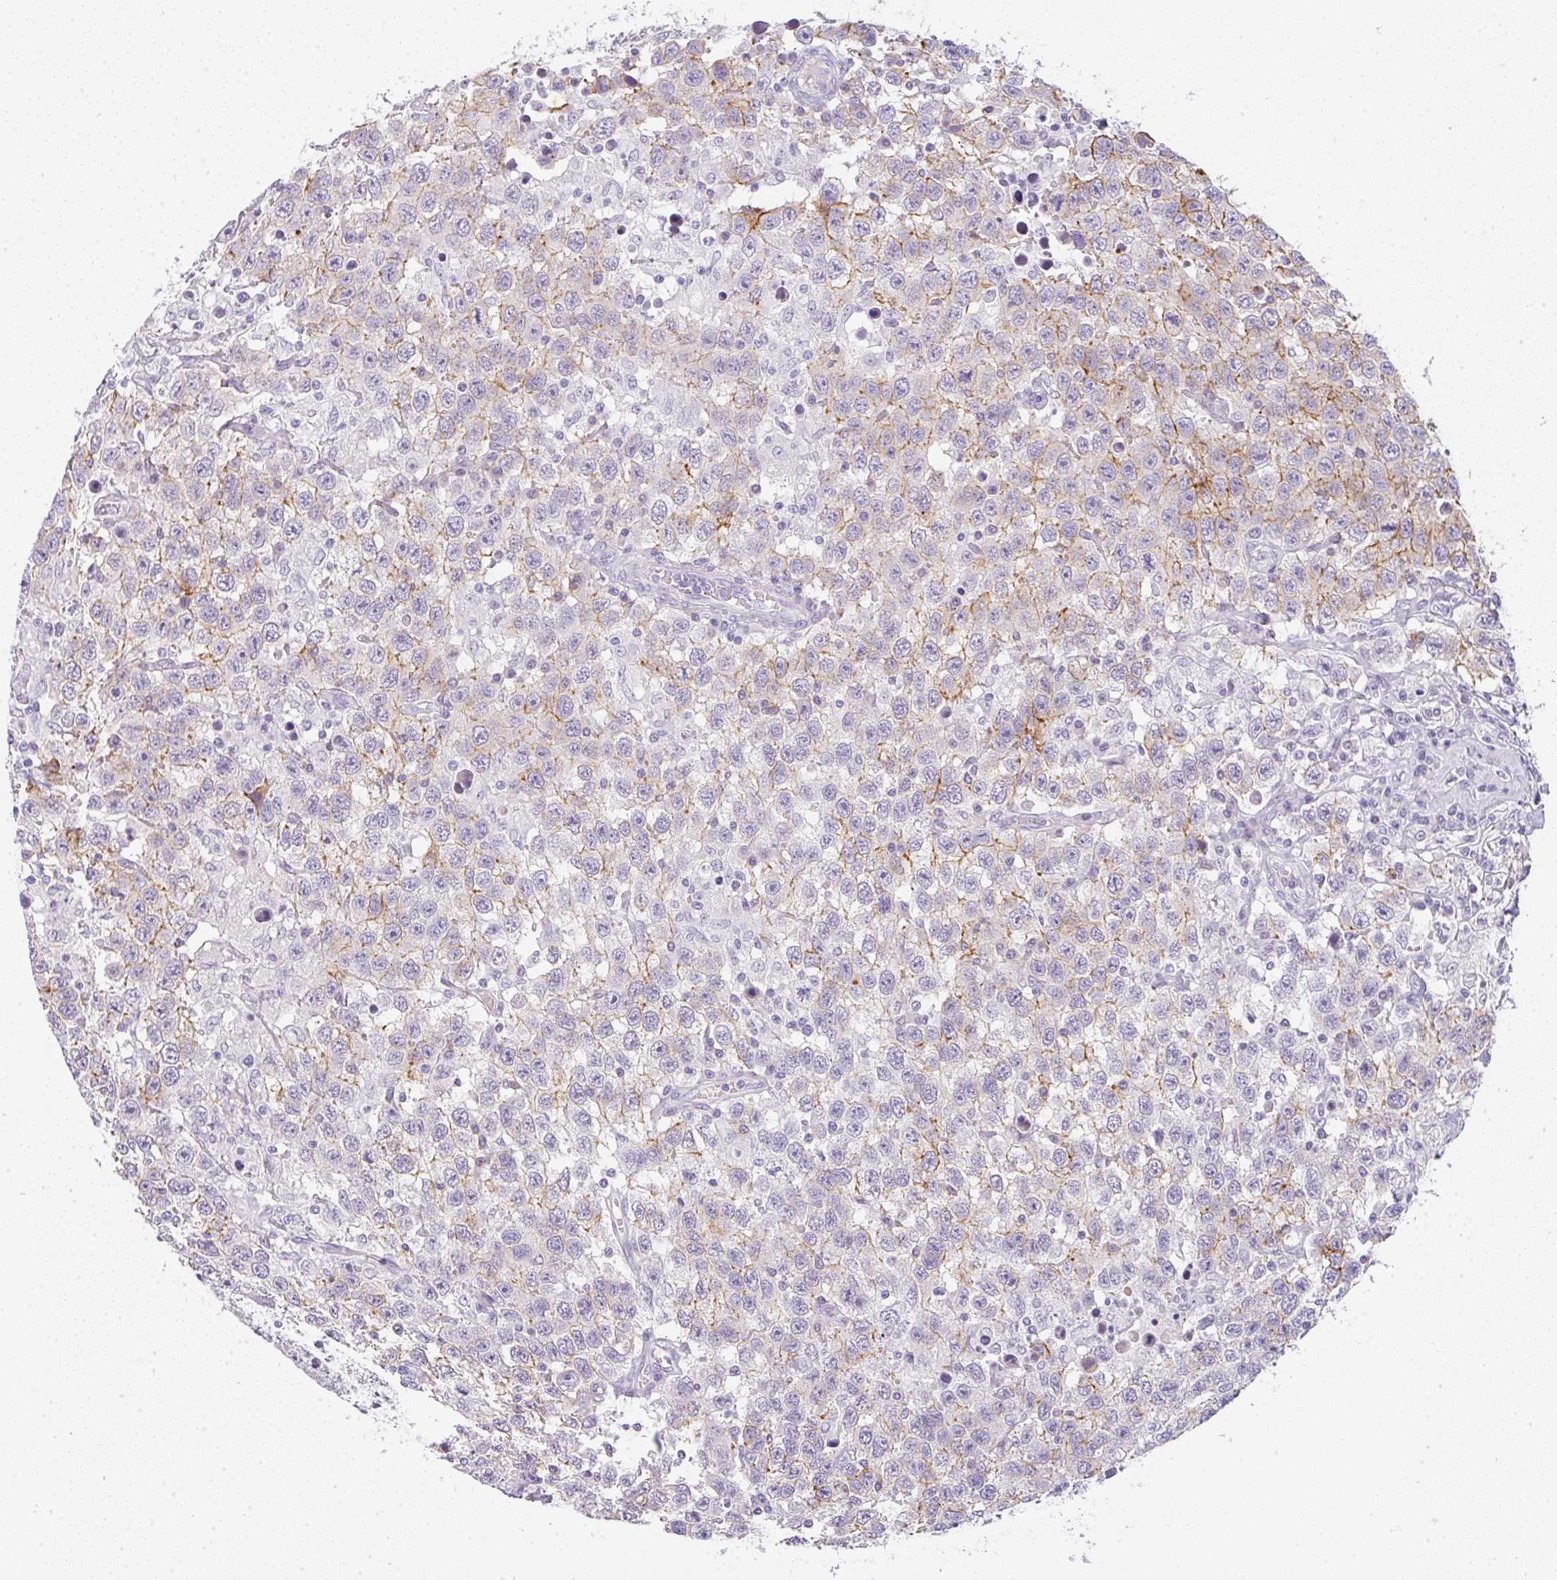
{"staining": {"intensity": "moderate", "quantity": "<25%", "location": "cytoplasmic/membranous"}, "tissue": "testis cancer", "cell_type": "Tumor cells", "image_type": "cancer", "snomed": [{"axis": "morphology", "description": "Seminoma, NOS"}, {"axis": "topography", "description": "Testis"}], "caption": "Protein expression analysis of testis cancer (seminoma) exhibits moderate cytoplasmic/membranous staining in about <25% of tumor cells.", "gene": "LPAR4", "patient": {"sex": "male", "age": 41}}